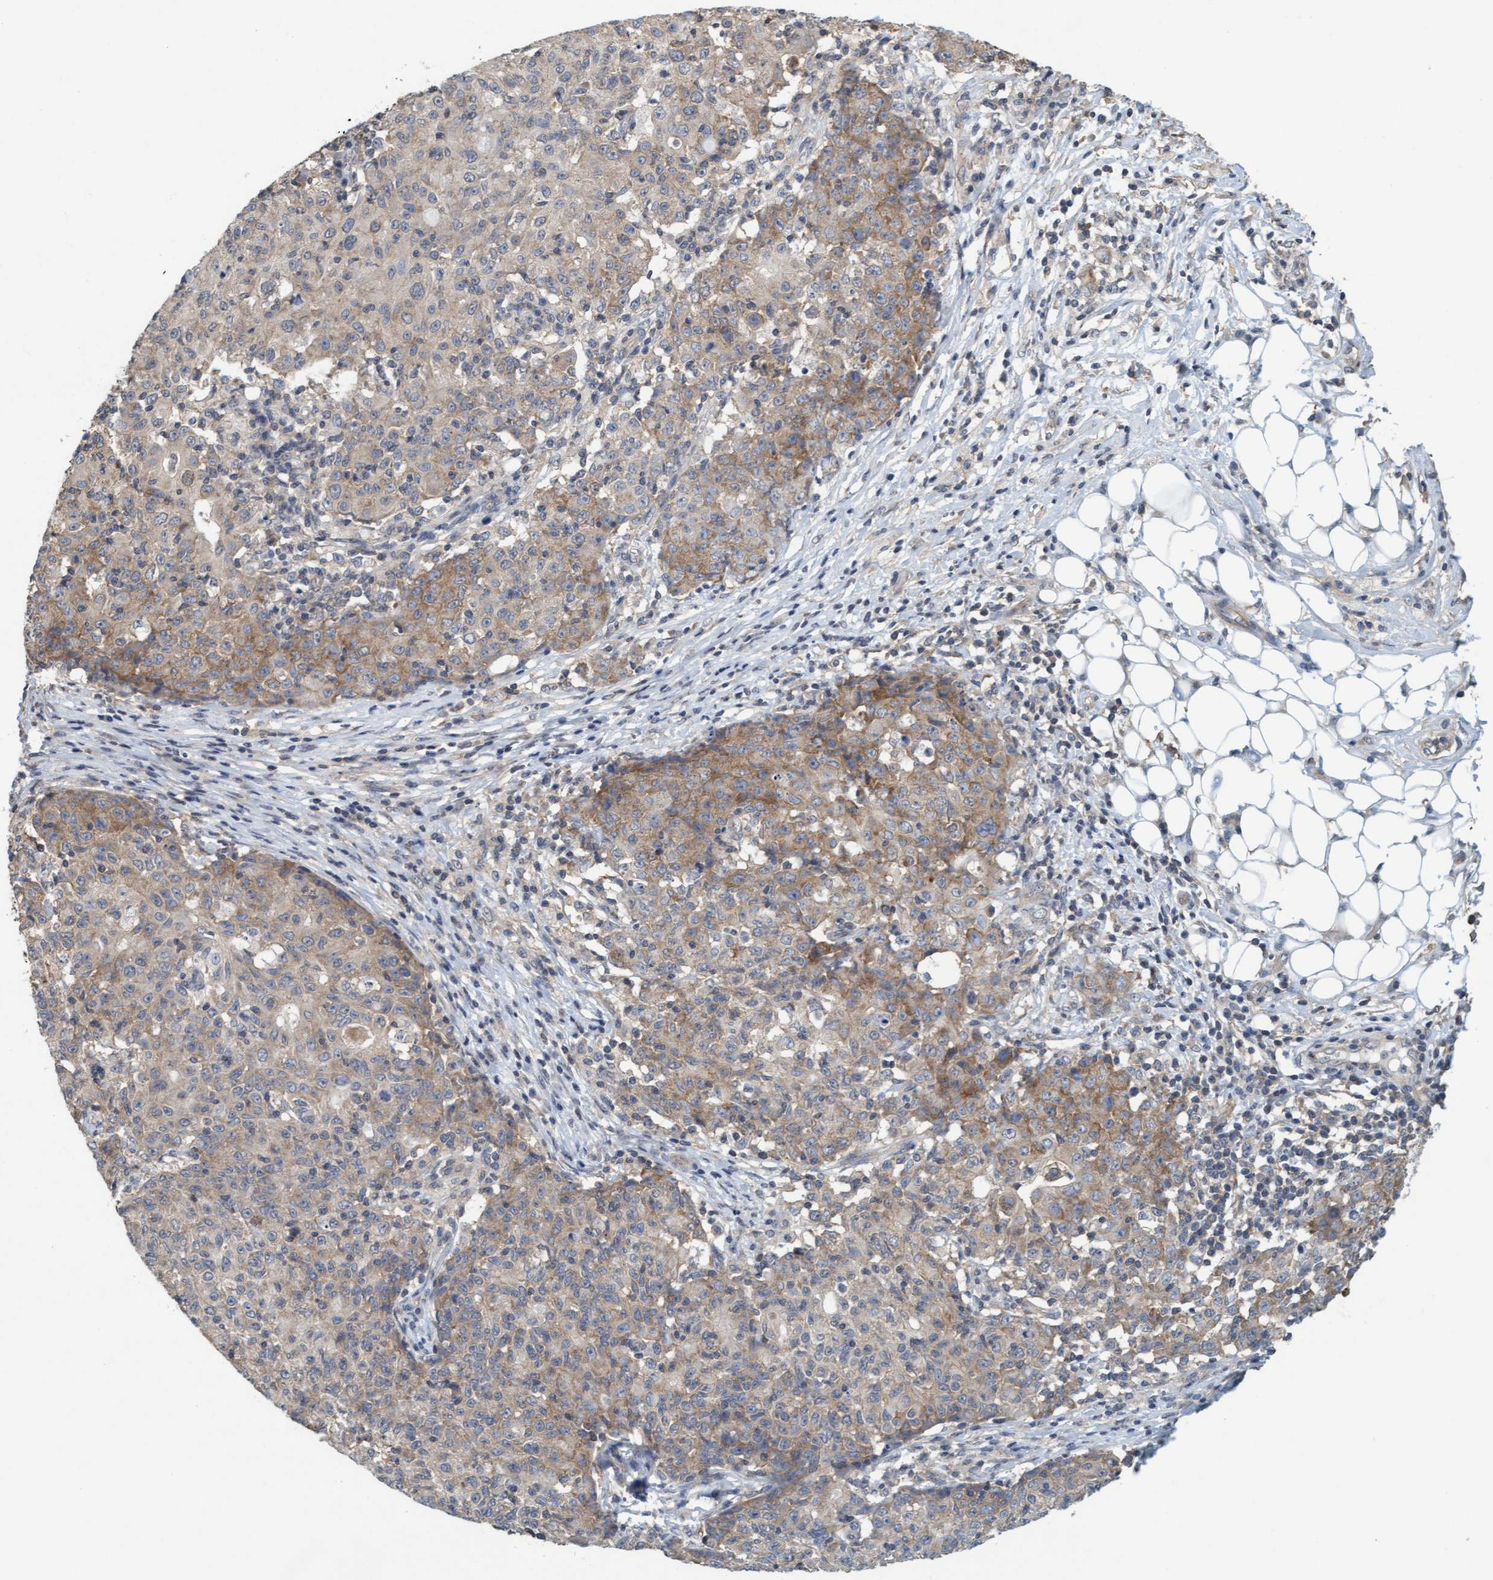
{"staining": {"intensity": "weak", "quantity": "25%-75%", "location": "cytoplasmic/membranous"}, "tissue": "ovarian cancer", "cell_type": "Tumor cells", "image_type": "cancer", "snomed": [{"axis": "morphology", "description": "Carcinoma, endometroid"}, {"axis": "topography", "description": "Ovary"}], "caption": "A low amount of weak cytoplasmic/membranous expression is present in approximately 25%-75% of tumor cells in endometroid carcinoma (ovarian) tissue.", "gene": "FXR2", "patient": {"sex": "female", "age": 42}}